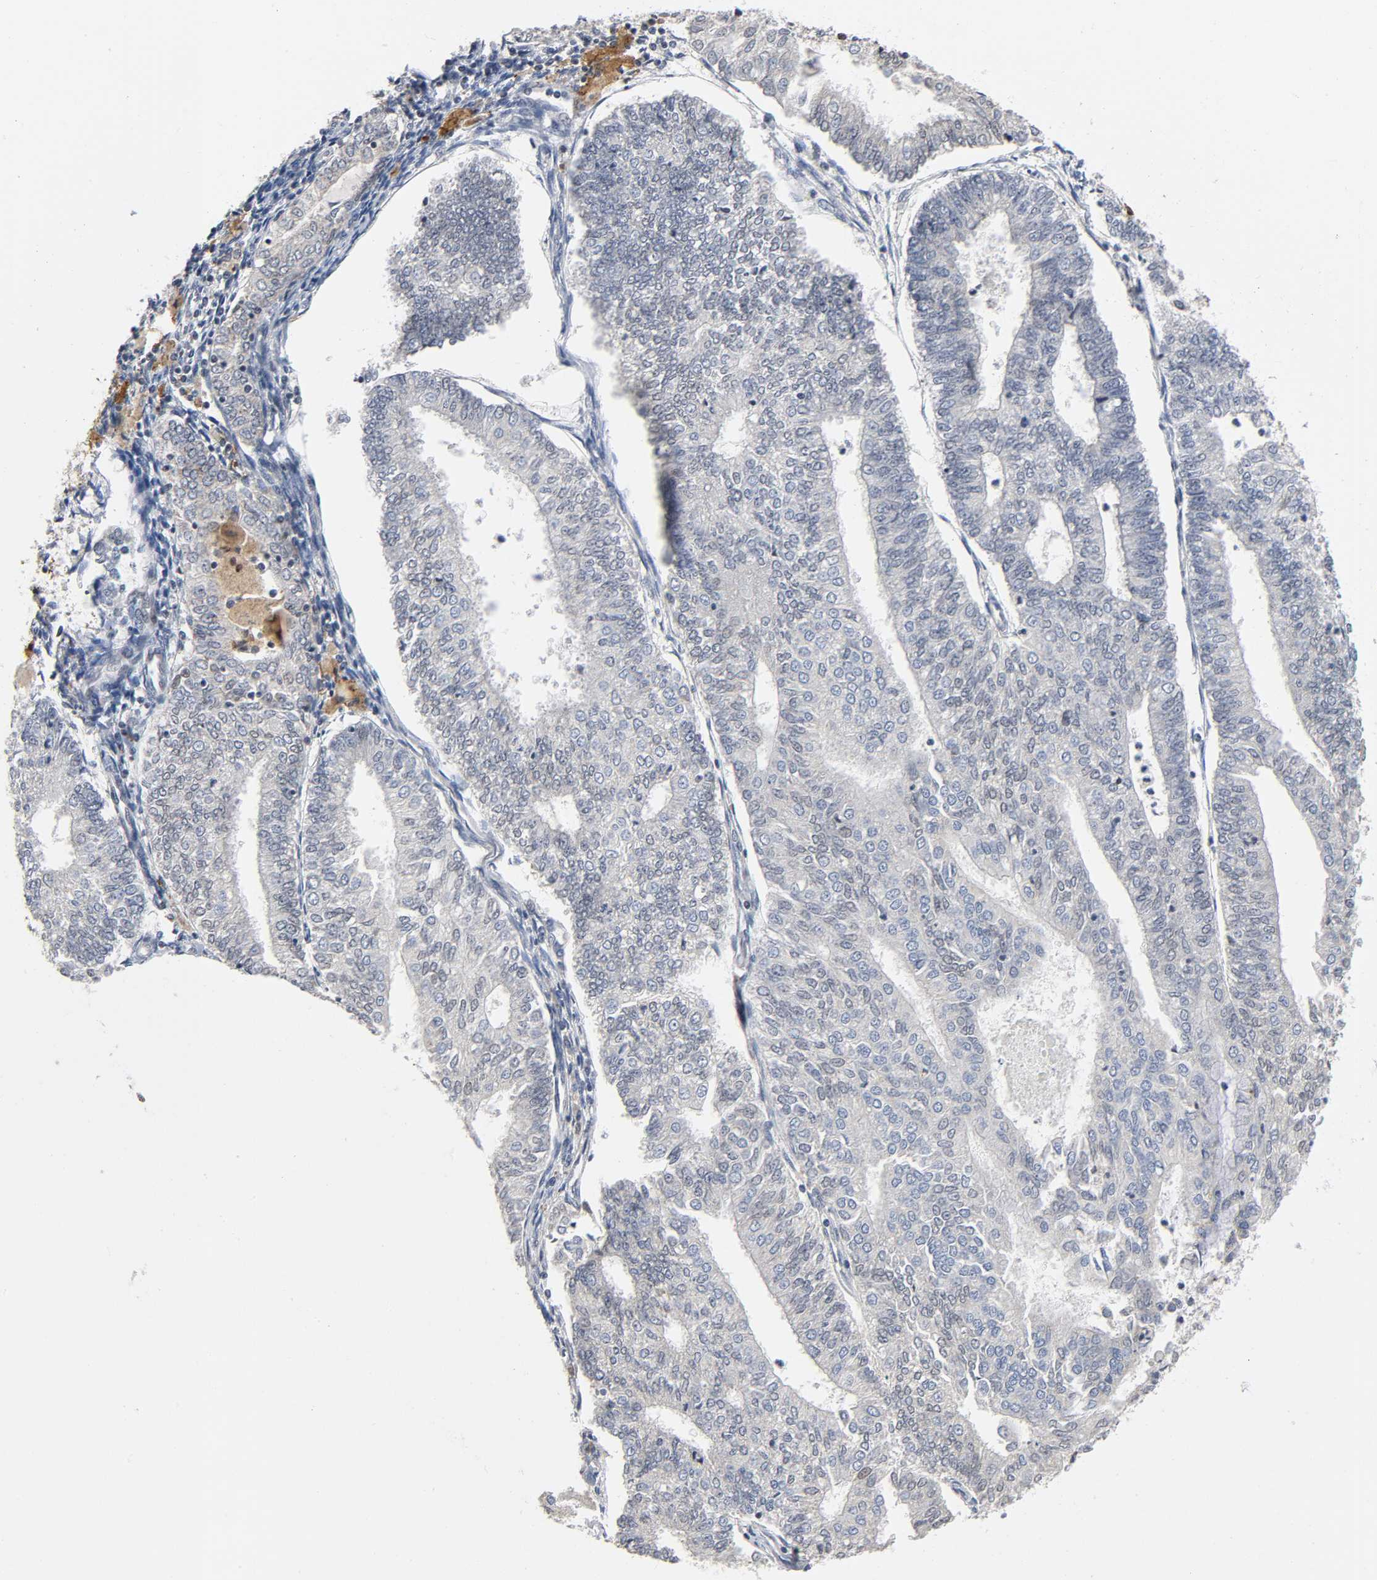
{"staining": {"intensity": "negative", "quantity": "none", "location": "none"}, "tissue": "endometrial cancer", "cell_type": "Tumor cells", "image_type": "cancer", "snomed": [{"axis": "morphology", "description": "Adenocarcinoma, NOS"}, {"axis": "topography", "description": "Endometrium"}], "caption": "Micrograph shows no protein positivity in tumor cells of adenocarcinoma (endometrial) tissue. (IHC, brightfield microscopy, high magnification).", "gene": "KAT2B", "patient": {"sex": "female", "age": 59}}